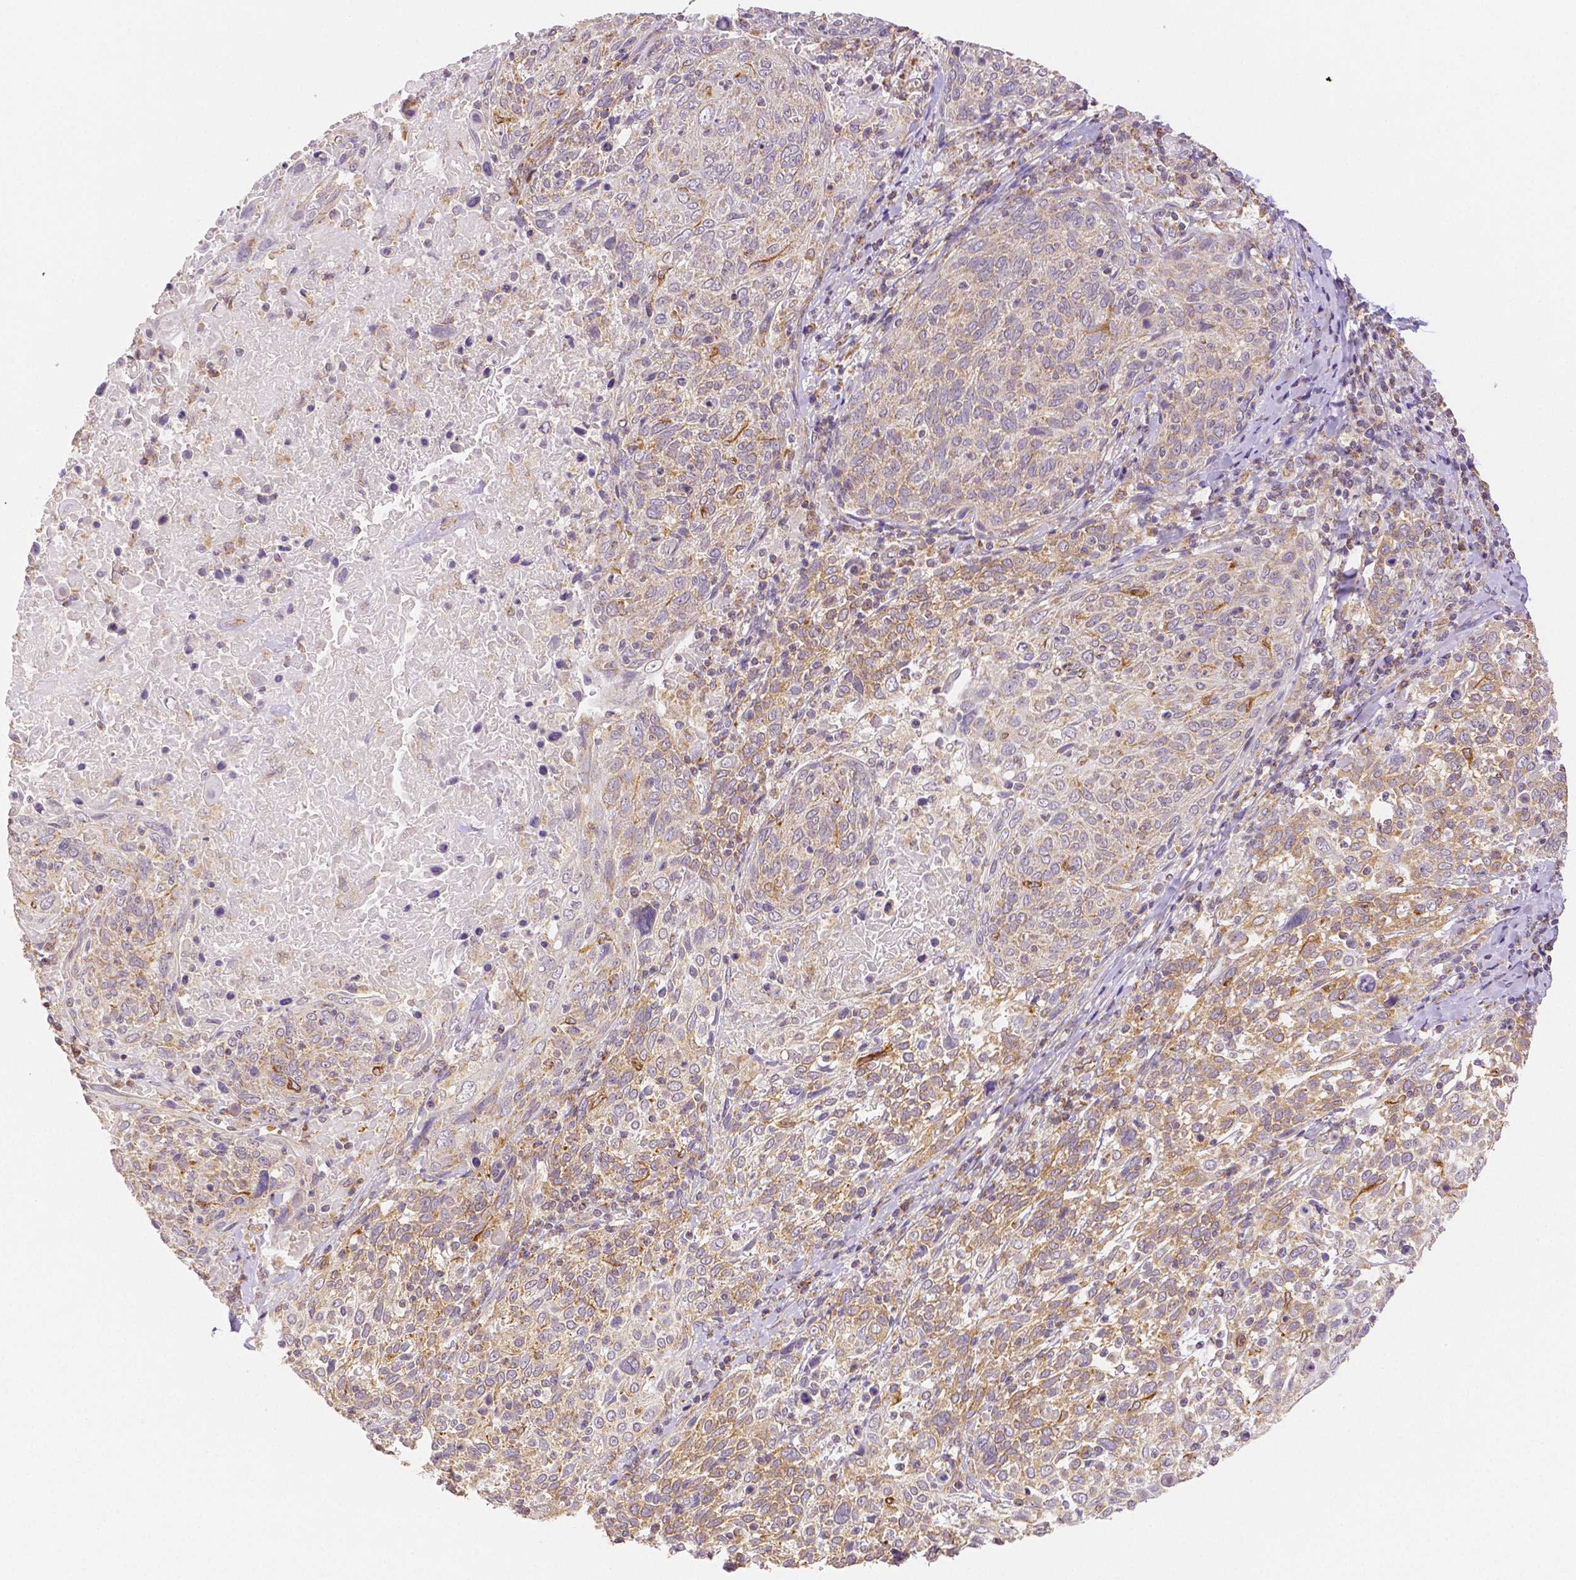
{"staining": {"intensity": "moderate", "quantity": "25%-75%", "location": "cytoplasmic/membranous"}, "tissue": "cervical cancer", "cell_type": "Tumor cells", "image_type": "cancer", "snomed": [{"axis": "morphology", "description": "Squamous cell carcinoma, NOS"}, {"axis": "topography", "description": "Cervix"}], "caption": "The image reveals immunohistochemical staining of cervical cancer. There is moderate cytoplasmic/membranous staining is identified in approximately 25%-75% of tumor cells. (brown staining indicates protein expression, while blue staining denotes nuclei).", "gene": "RHOT1", "patient": {"sex": "female", "age": 61}}